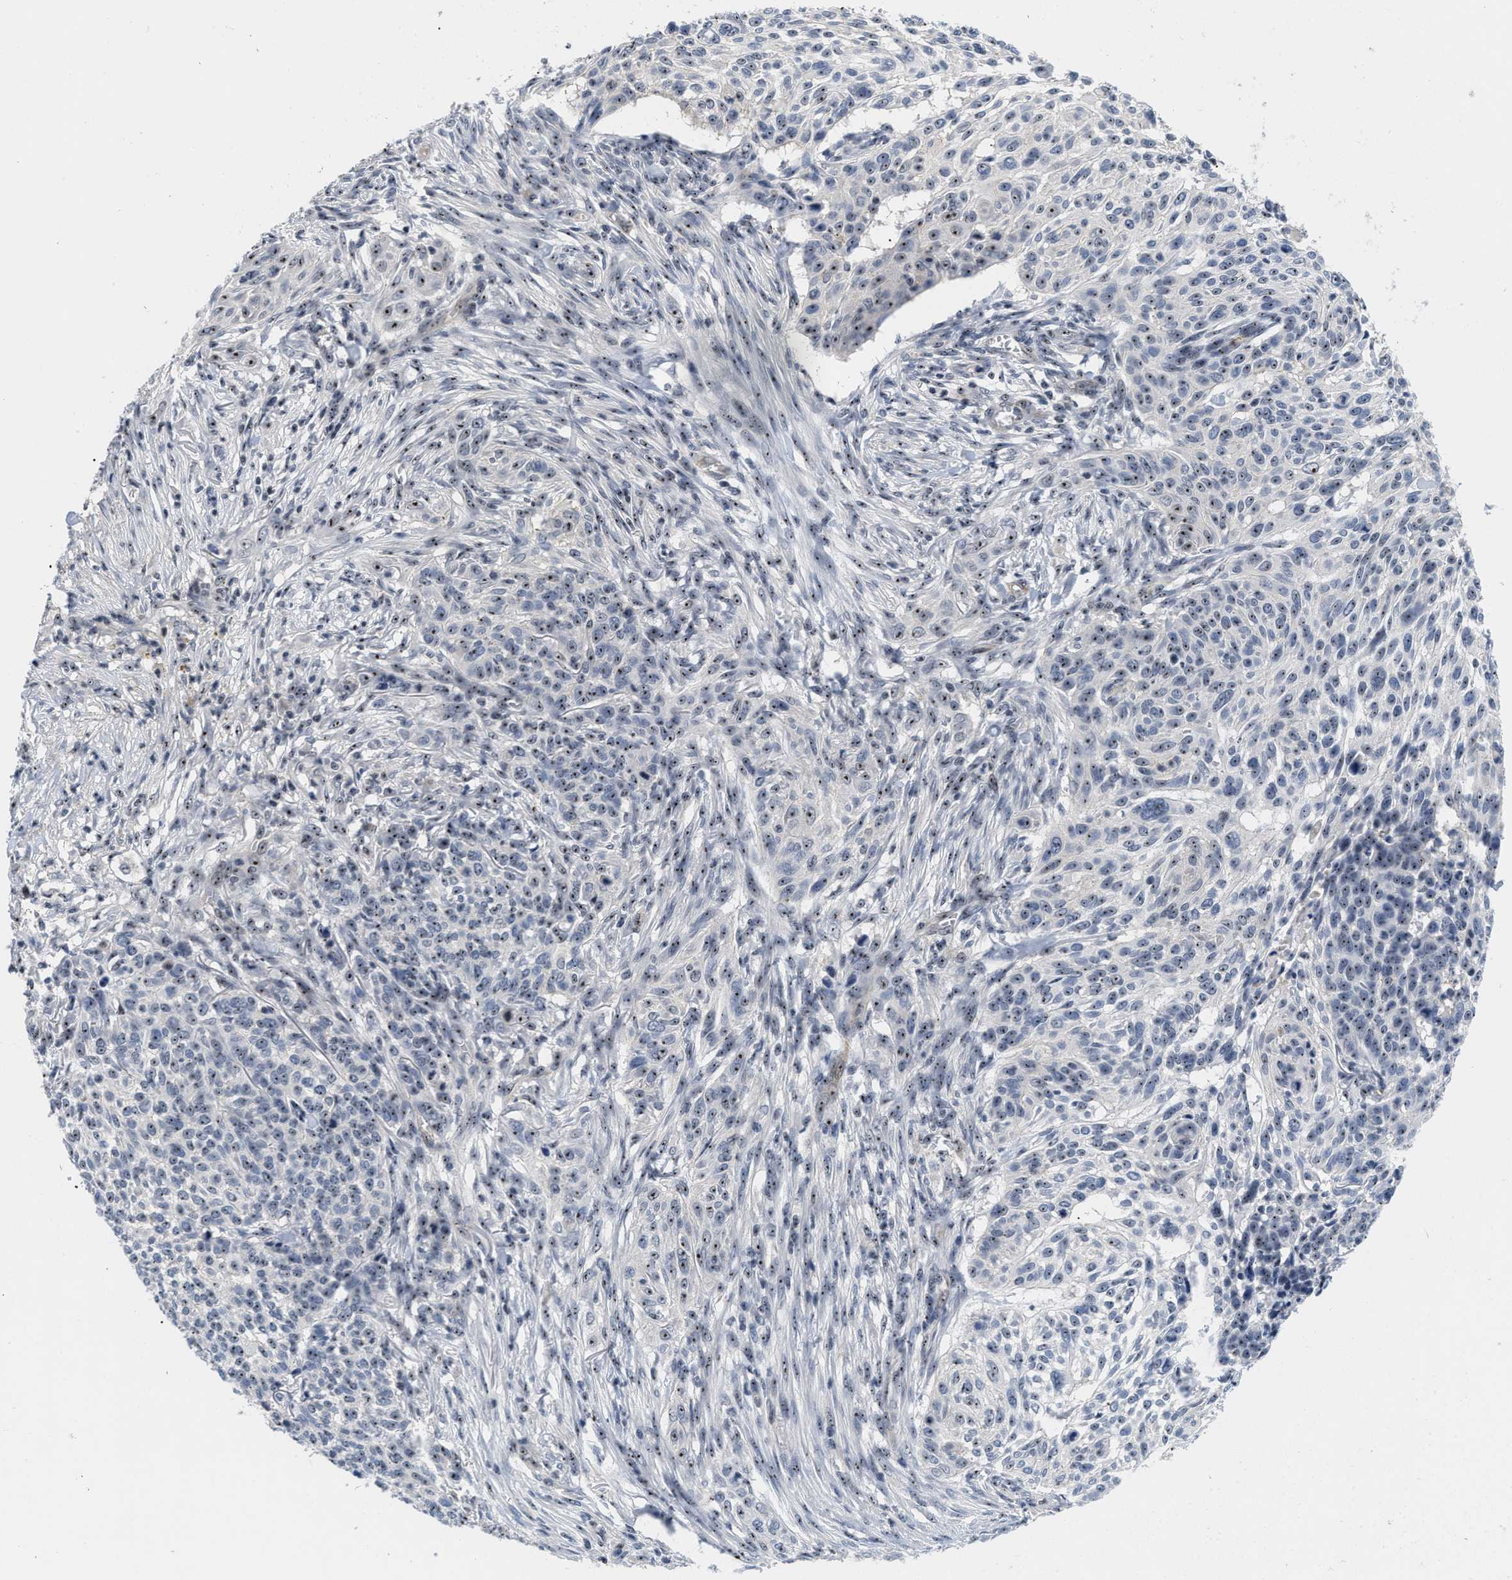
{"staining": {"intensity": "moderate", "quantity": ">75%", "location": "nuclear"}, "tissue": "skin cancer", "cell_type": "Tumor cells", "image_type": "cancer", "snomed": [{"axis": "morphology", "description": "Basal cell carcinoma"}, {"axis": "topography", "description": "Skin"}], "caption": "A brown stain shows moderate nuclear expression of a protein in basal cell carcinoma (skin) tumor cells.", "gene": "NOP58", "patient": {"sex": "male", "age": 85}}